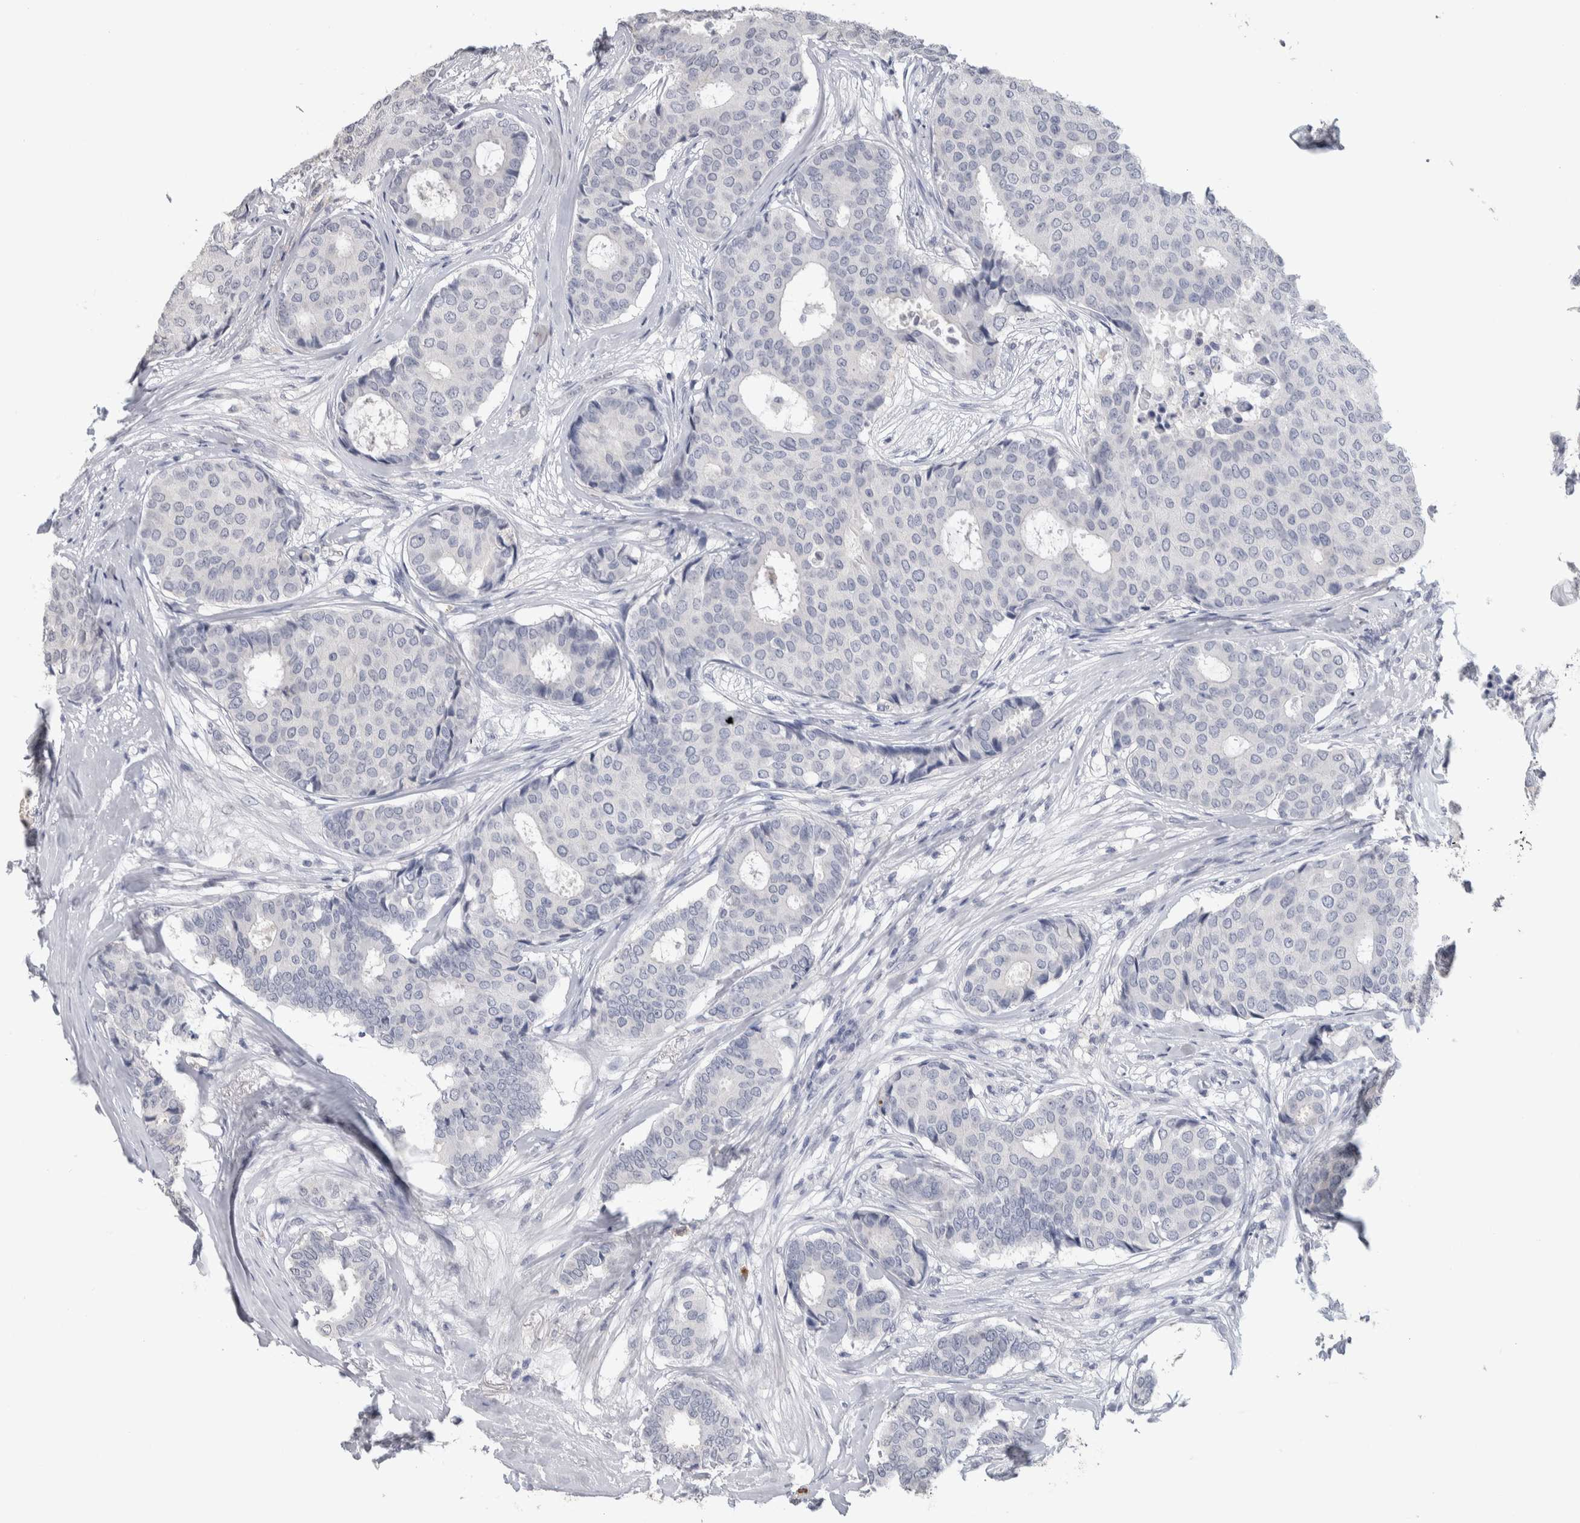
{"staining": {"intensity": "negative", "quantity": "none", "location": "none"}, "tissue": "breast cancer", "cell_type": "Tumor cells", "image_type": "cancer", "snomed": [{"axis": "morphology", "description": "Duct carcinoma"}, {"axis": "topography", "description": "Breast"}], "caption": "This is a histopathology image of immunohistochemistry (IHC) staining of infiltrating ductal carcinoma (breast), which shows no staining in tumor cells.", "gene": "TMEM102", "patient": {"sex": "female", "age": 75}}